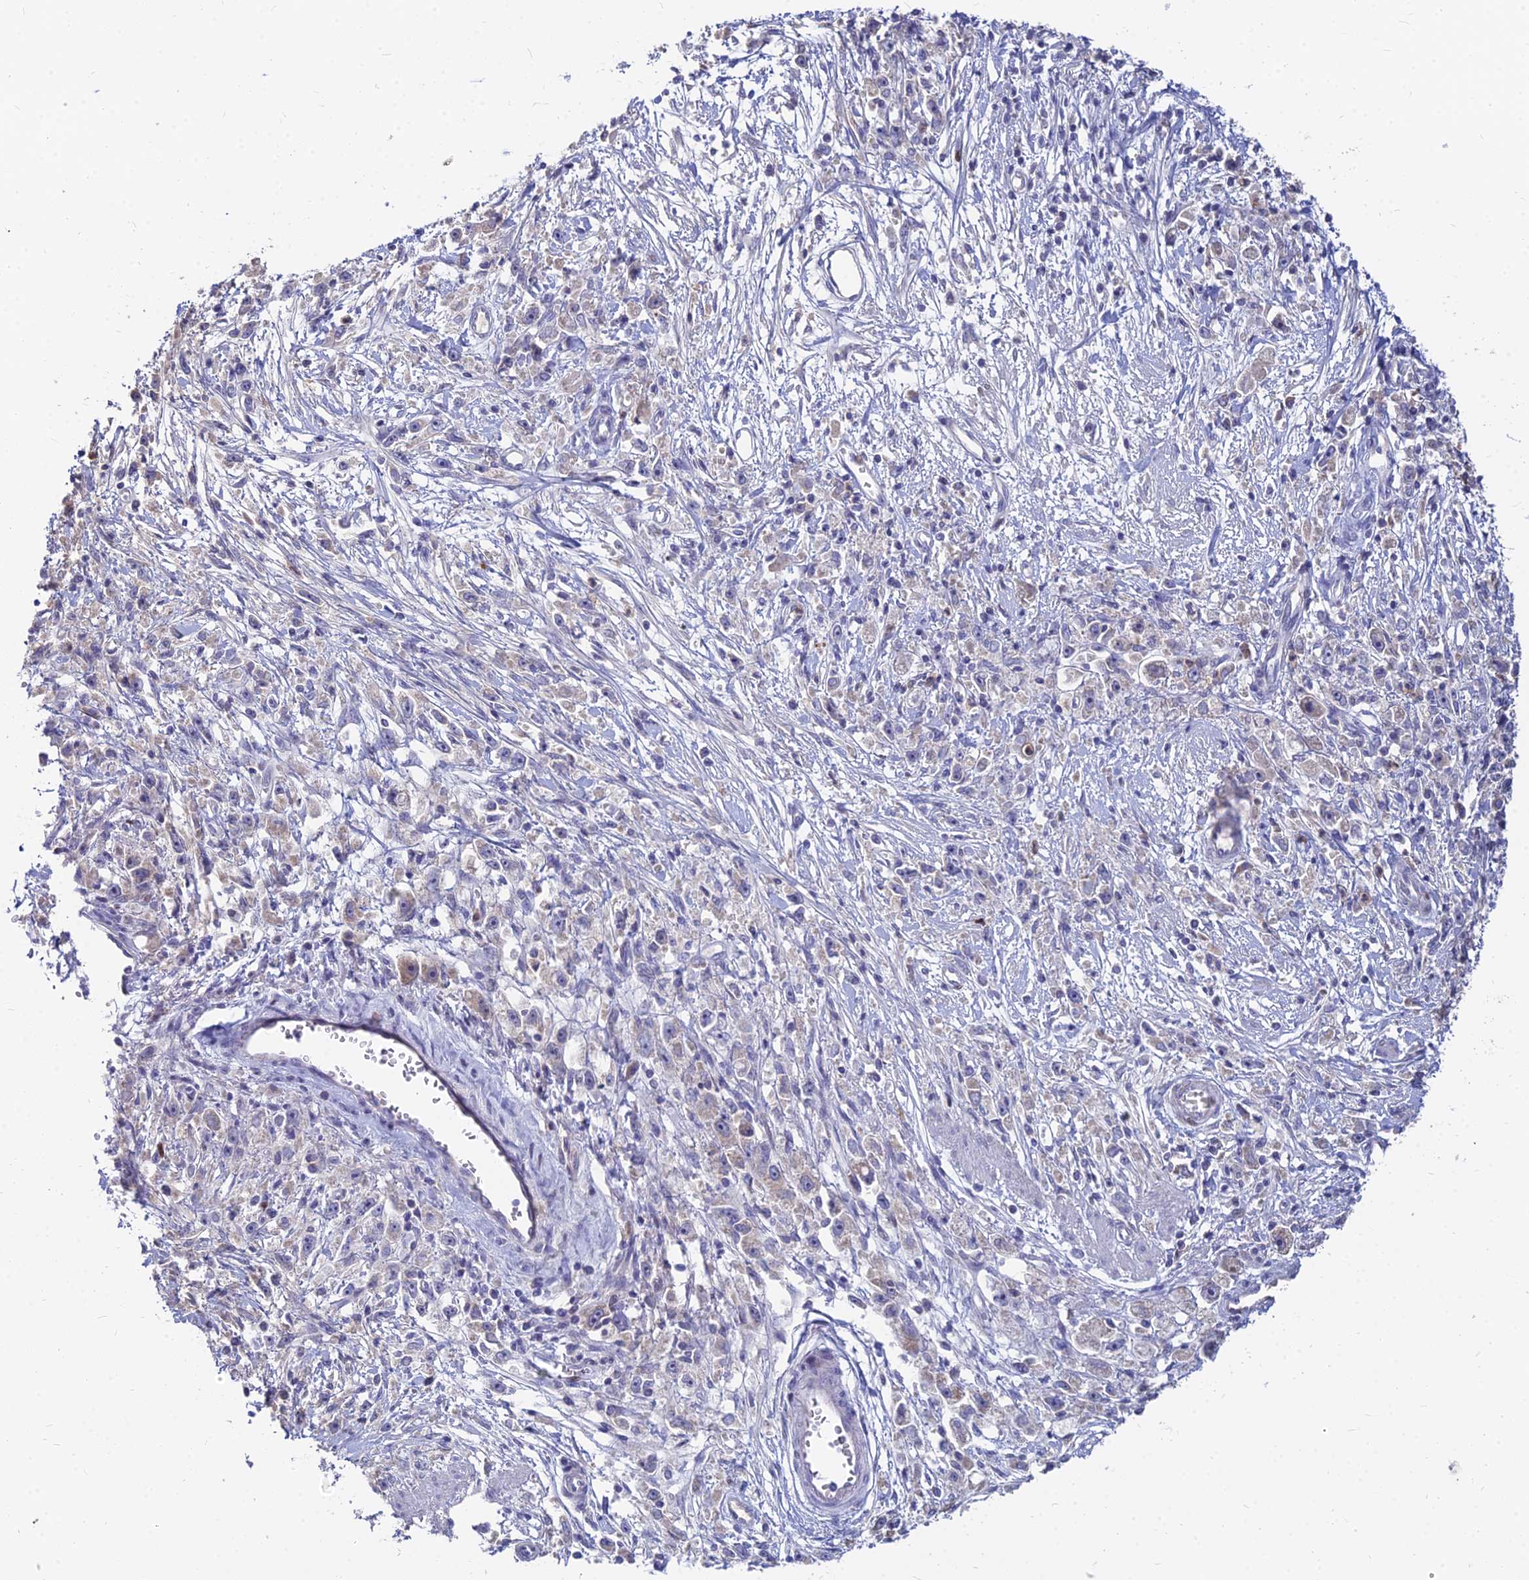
{"staining": {"intensity": "weak", "quantity": "<25%", "location": "cytoplasmic/membranous"}, "tissue": "stomach cancer", "cell_type": "Tumor cells", "image_type": "cancer", "snomed": [{"axis": "morphology", "description": "Adenocarcinoma, NOS"}, {"axis": "topography", "description": "Stomach"}], "caption": "Human stomach cancer (adenocarcinoma) stained for a protein using immunohistochemistry (IHC) displays no positivity in tumor cells.", "gene": "GOLGA6D", "patient": {"sex": "female", "age": 59}}